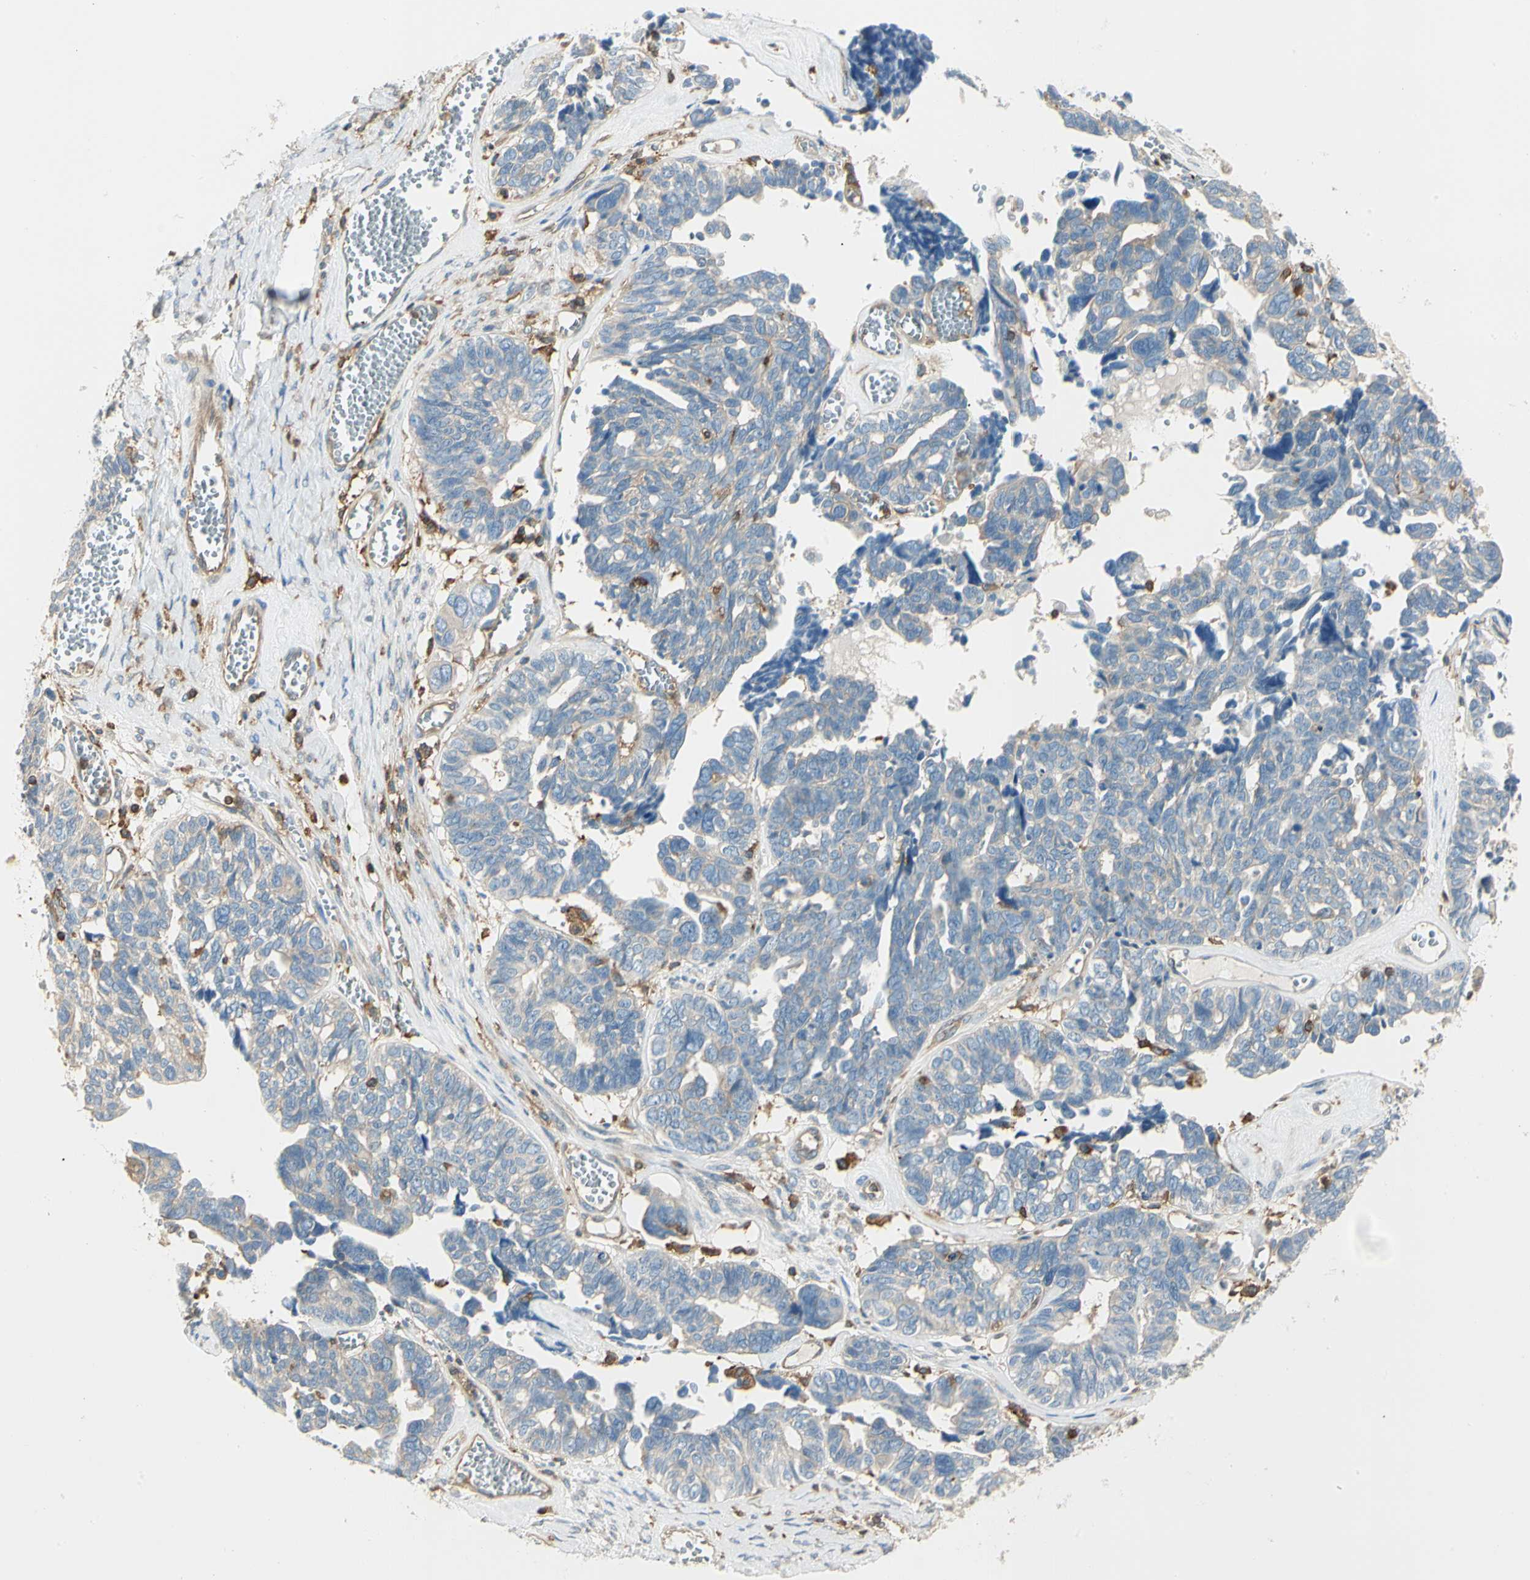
{"staining": {"intensity": "weak", "quantity": "25%-75%", "location": "cytoplasmic/membranous"}, "tissue": "ovarian cancer", "cell_type": "Tumor cells", "image_type": "cancer", "snomed": [{"axis": "morphology", "description": "Cystadenocarcinoma, serous, NOS"}, {"axis": "topography", "description": "Ovary"}], "caption": "Weak cytoplasmic/membranous protein expression is present in about 25%-75% of tumor cells in ovarian cancer.", "gene": "CAPZA2", "patient": {"sex": "female", "age": 79}}